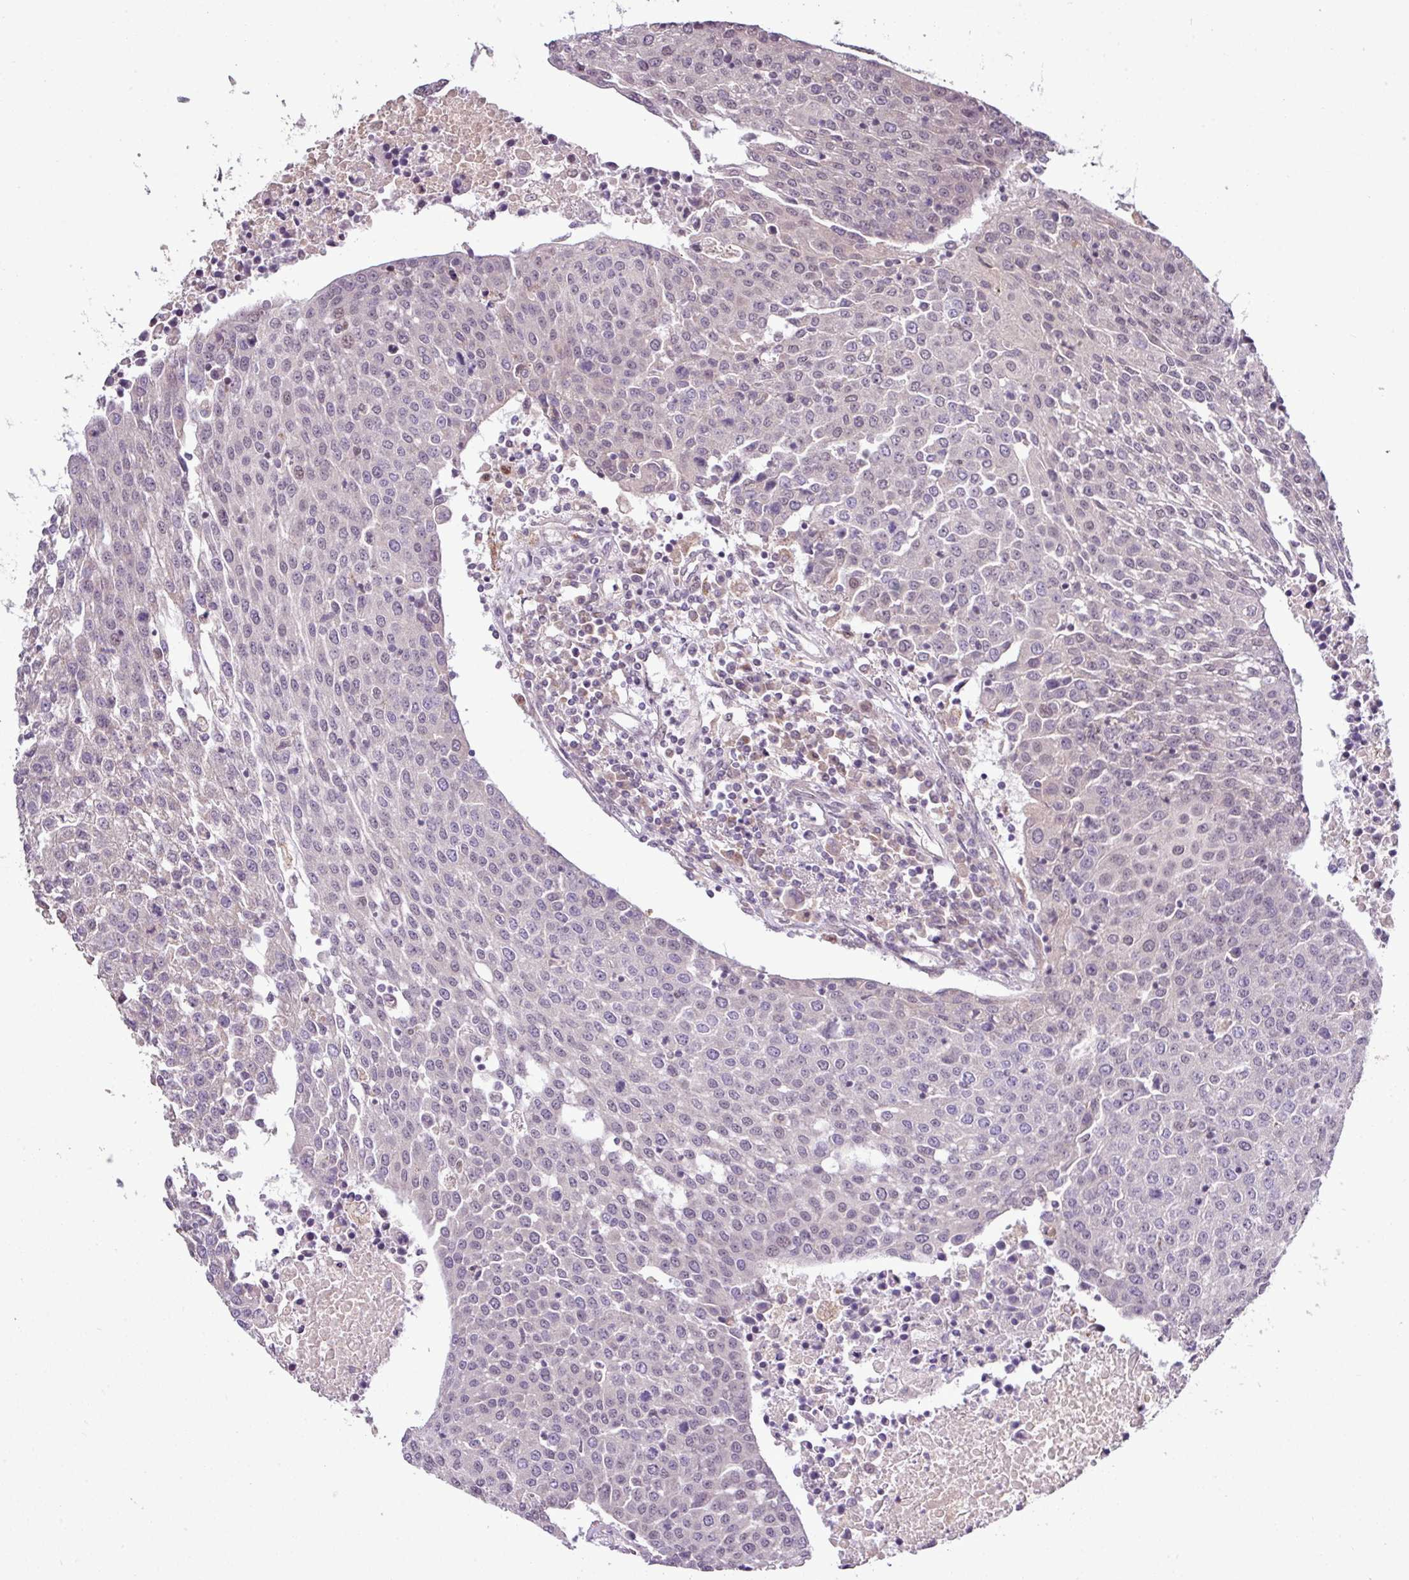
{"staining": {"intensity": "negative", "quantity": "none", "location": "none"}, "tissue": "urothelial cancer", "cell_type": "Tumor cells", "image_type": "cancer", "snomed": [{"axis": "morphology", "description": "Urothelial carcinoma, High grade"}, {"axis": "topography", "description": "Urinary bladder"}], "caption": "Tumor cells show no significant protein positivity in urothelial cancer. Brightfield microscopy of immunohistochemistry (IHC) stained with DAB (brown) and hematoxylin (blue), captured at high magnification.", "gene": "SKIC2", "patient": {"sex": "female", "age": 85}}